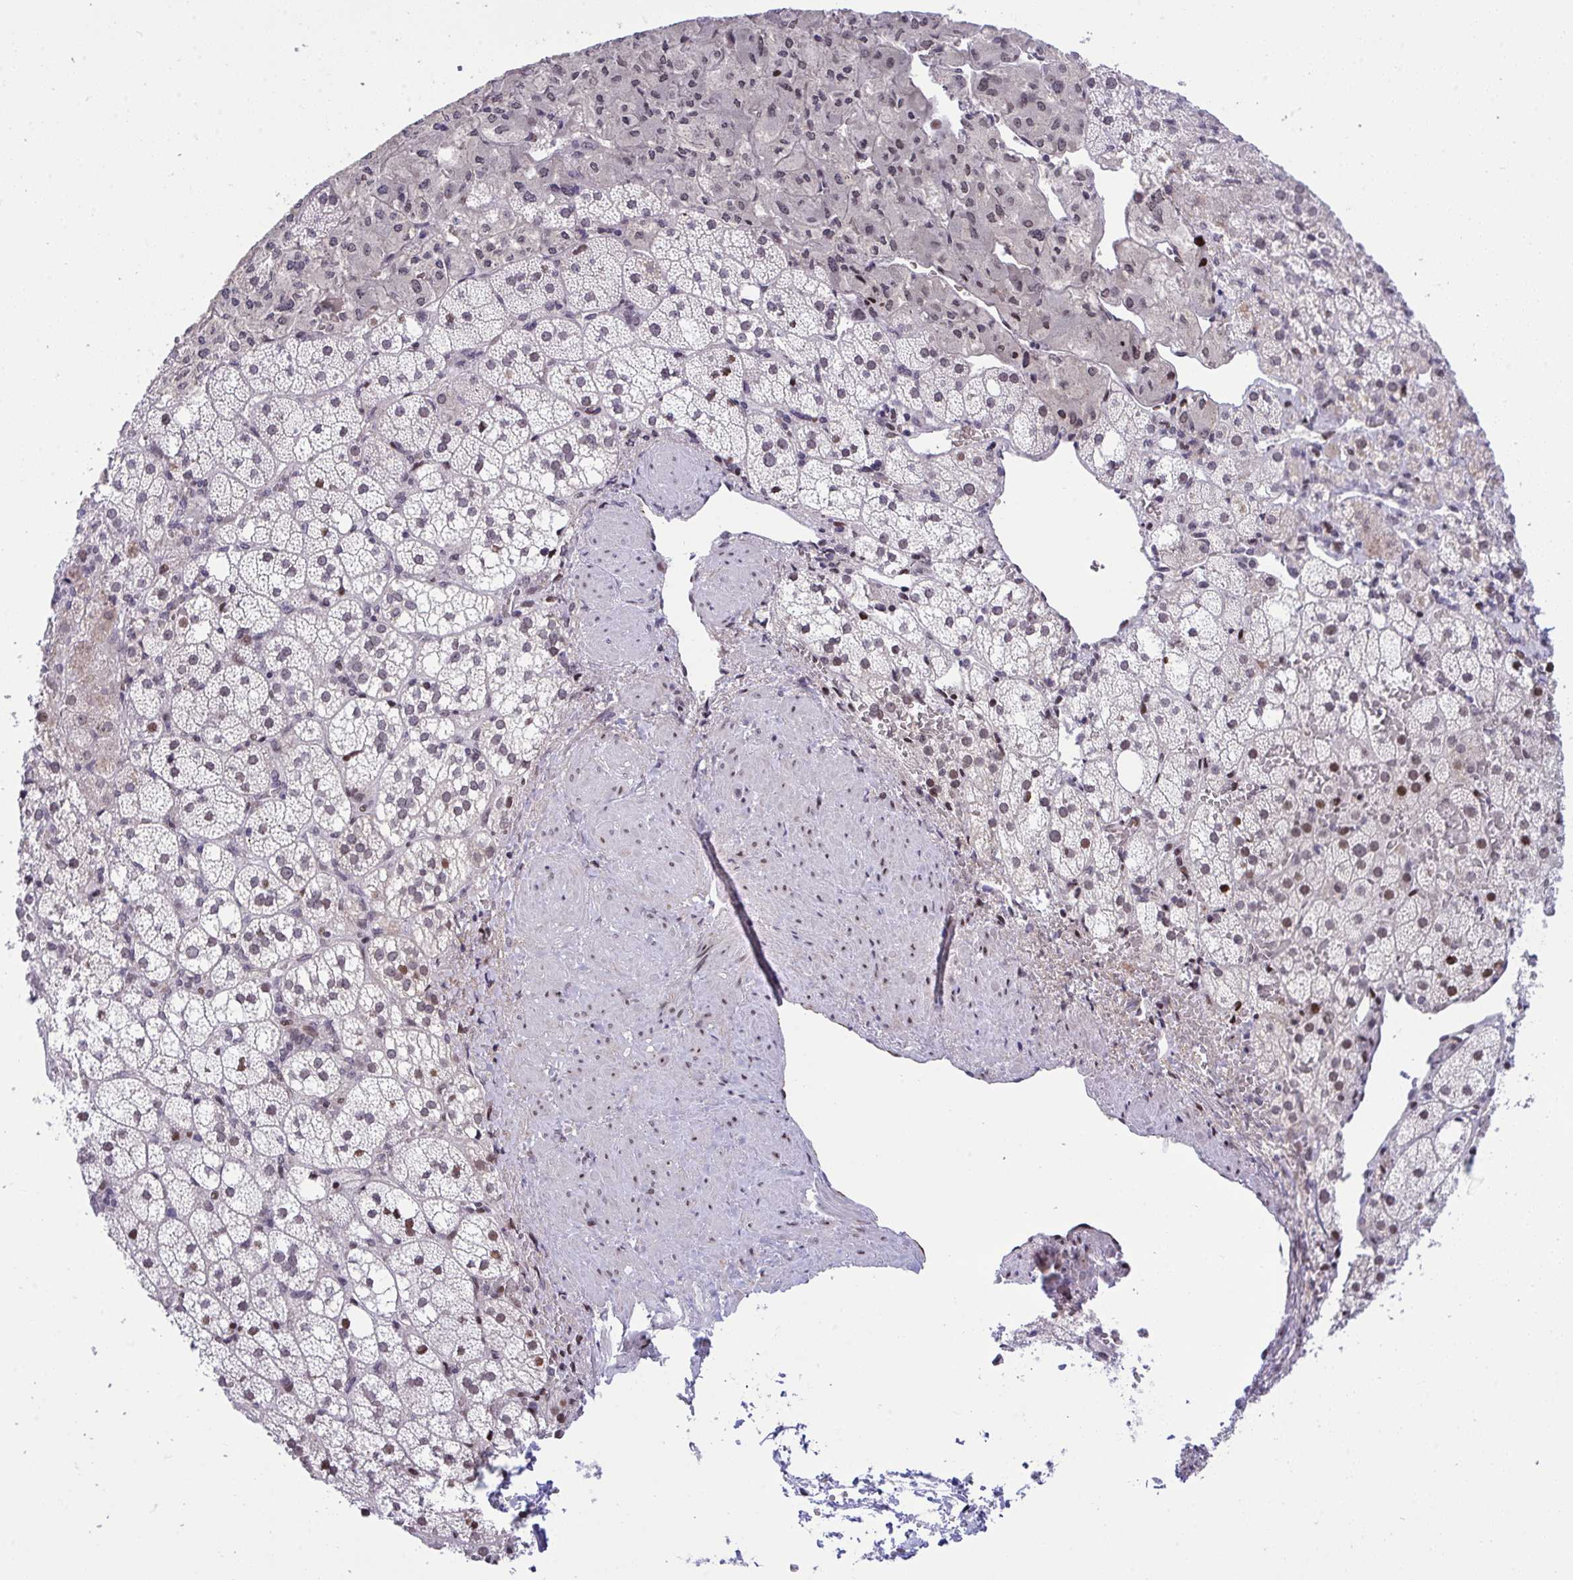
{"staining": {"intensity": "strong", "quantity": "<25%", "location": "nuclear"}, "tissue": "adrenal gland", "cell_type": "Glandular cells", "image_type": "normal", "snomed": [{"axis": "morphology", "description": "Normal tissue, NOS"}, {"axis": "topography", "description": "Adrenal gland"}], "caption": "Protein staining of benign adrenal gland displays strong nuclear positivity in about <25% of glandular cells. The staining was performed using DAB (3,3'-diaminobenzidine) to visualize the protein expression in brown, while the nuclei were stained in blue with hematoxylin (Magnification: 20x).", "gene": "ZFHX3", "patient": {"sex": "male", "age": 53}}